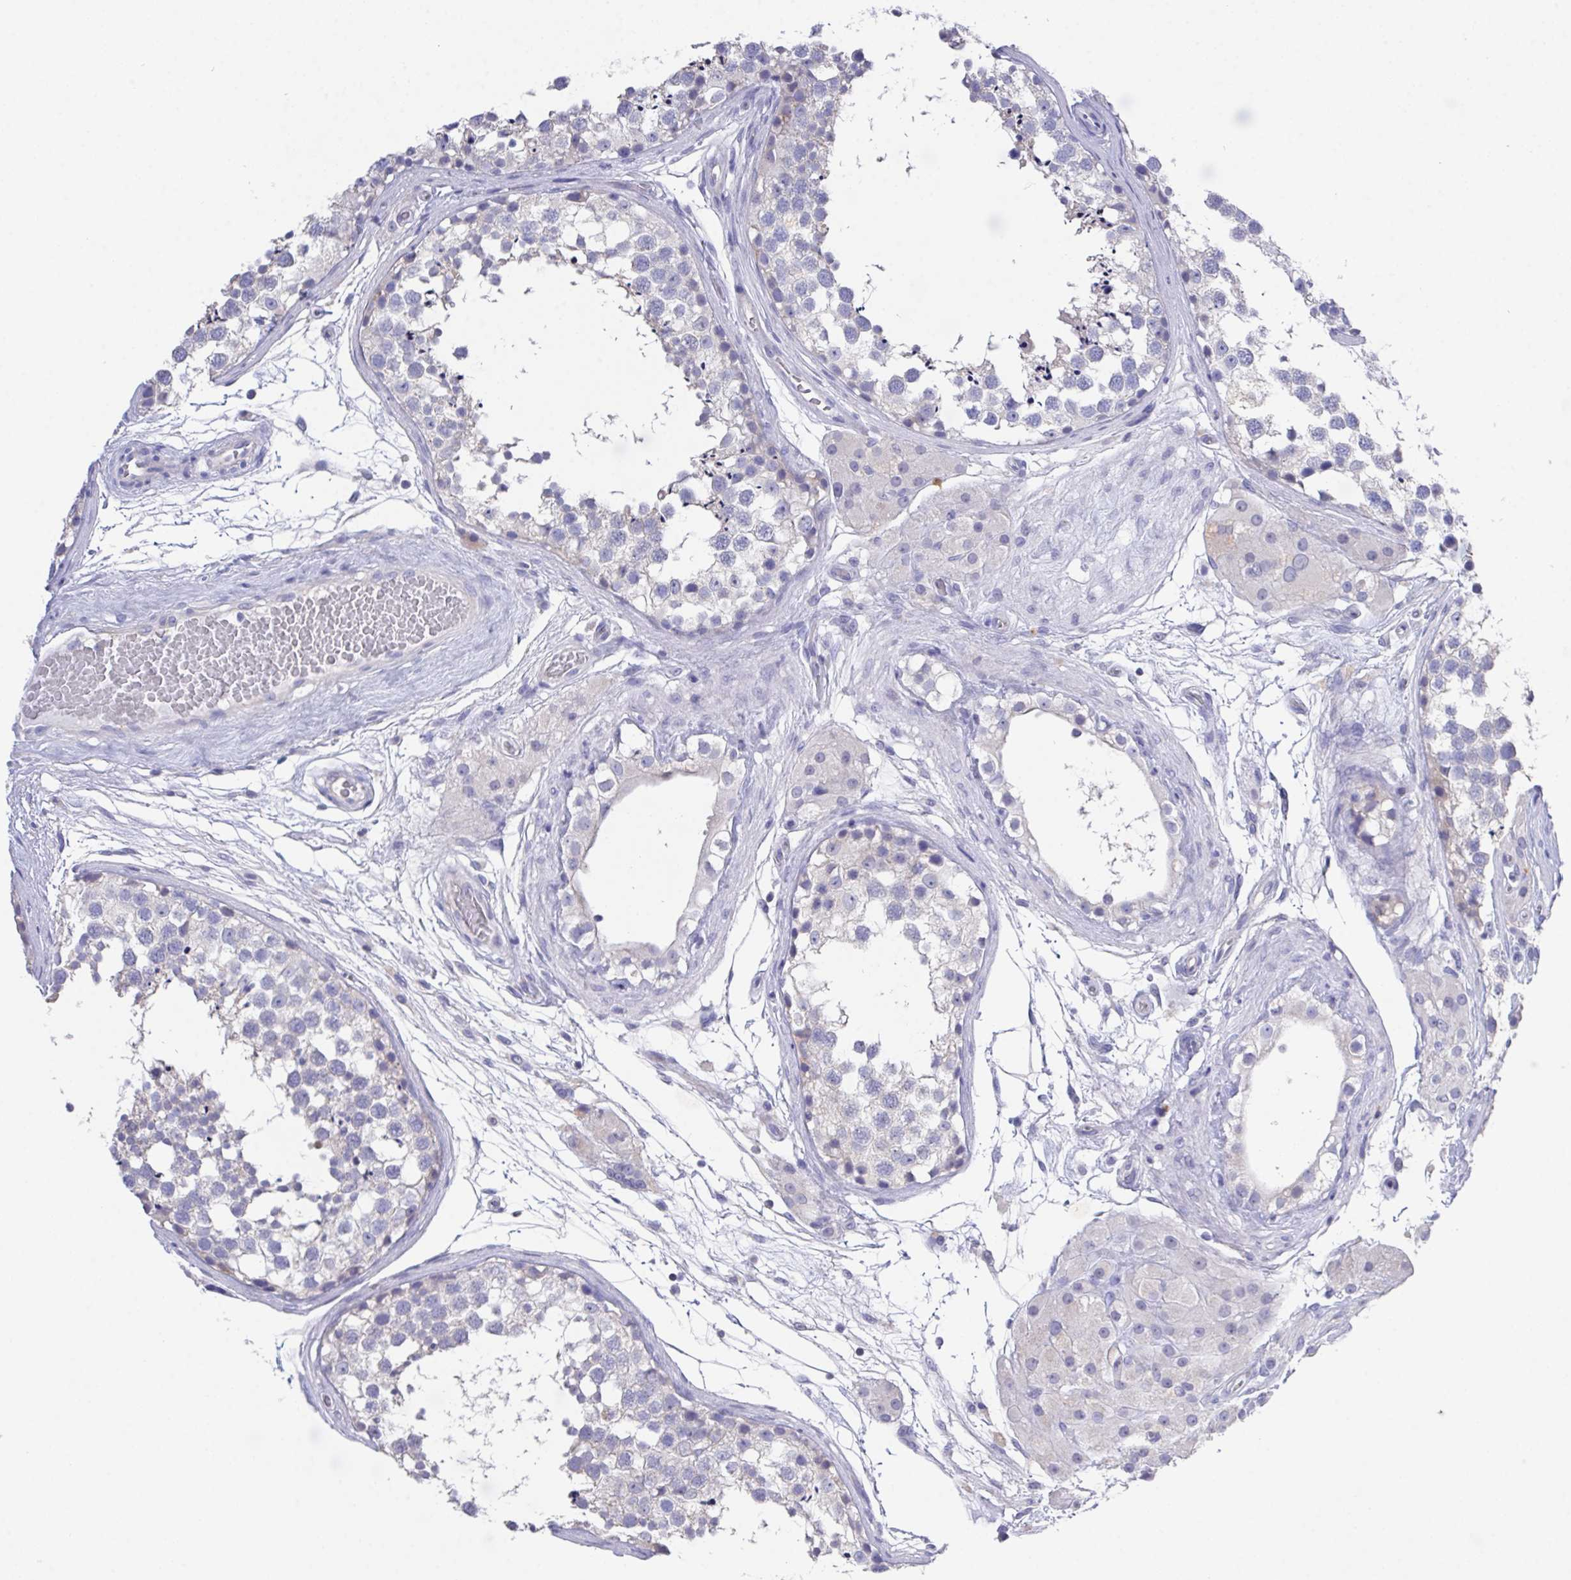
{"staining": {"intensity": "negative", "quantity": "none", "location": "none"}, "tissue": "testis", "cell_type": "Cells in seminiferous ducts", "image_type": "normal", "snomed": [{"axis": "morphology", "description": "Normal tissue, NOS"}, {"axis": "morphology", "description": "Seminoma, NOS"}, {"axis": "topography", "description": "Testis"}], "caption": "Protein analysis of unremarkable testis demonstrates no significant staining in cells in seminiferous ducts. (DAB IHC with hematoxylin counter stain).", "gene": "PRG3", "patient": {"sex": "male", "age": 65}}